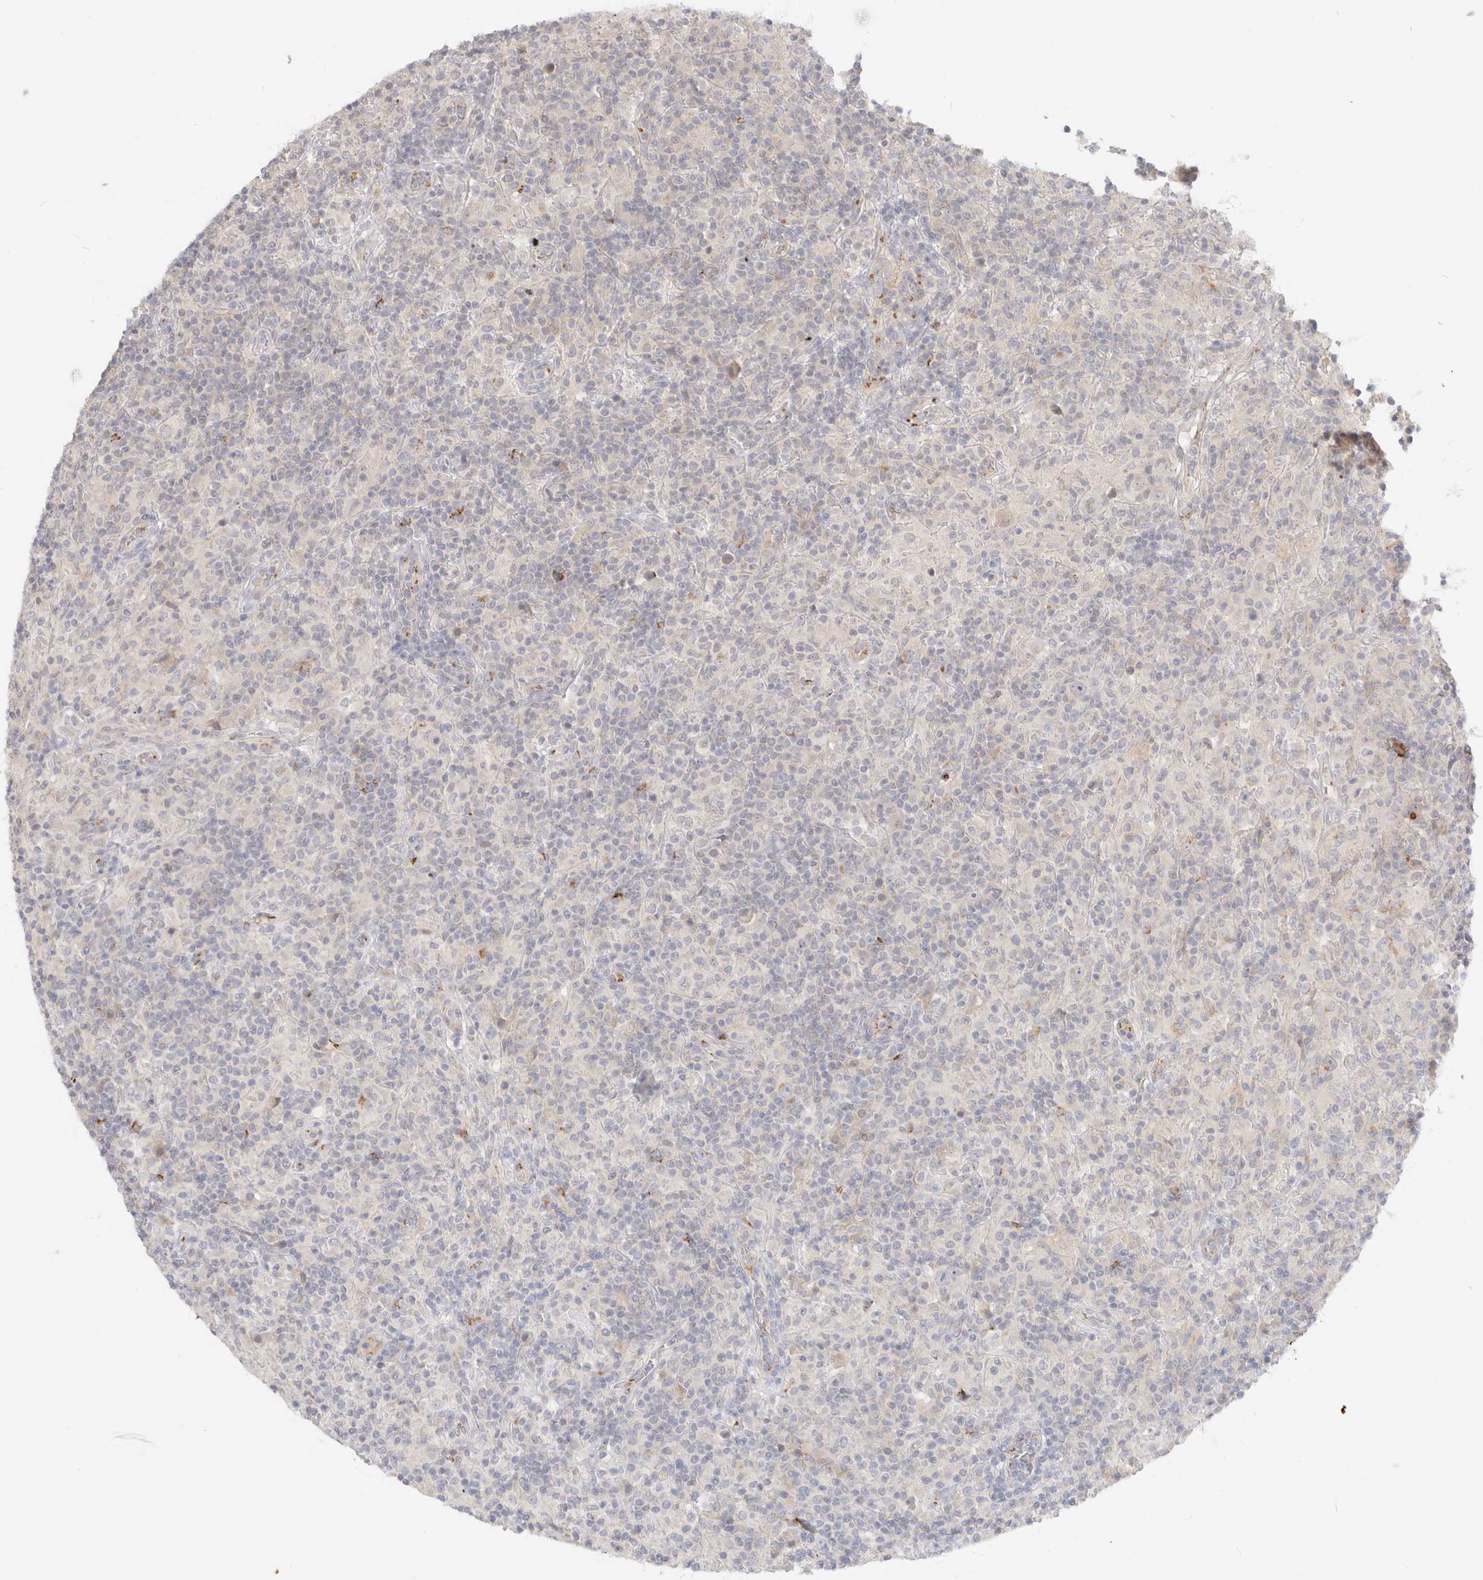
{"staining": {"intensity": "negative", "quantity": "none", "location": "none"}, "tissue": "lymphoma", "cell_type": "Tumor cells", "image_type": "cancer", "snomed": [{"axis": "morphology", "description": "Hodgkin's disease, NOS"}, {"axis": "topography", "description": "Lymph node"}], "caption": "Human Hodgkin's disease stained for a protein using IHC demonstrates no staining in tumor cells.", "gene": "EFCAB13", "patient": {"sex": "male", "age": 70}}